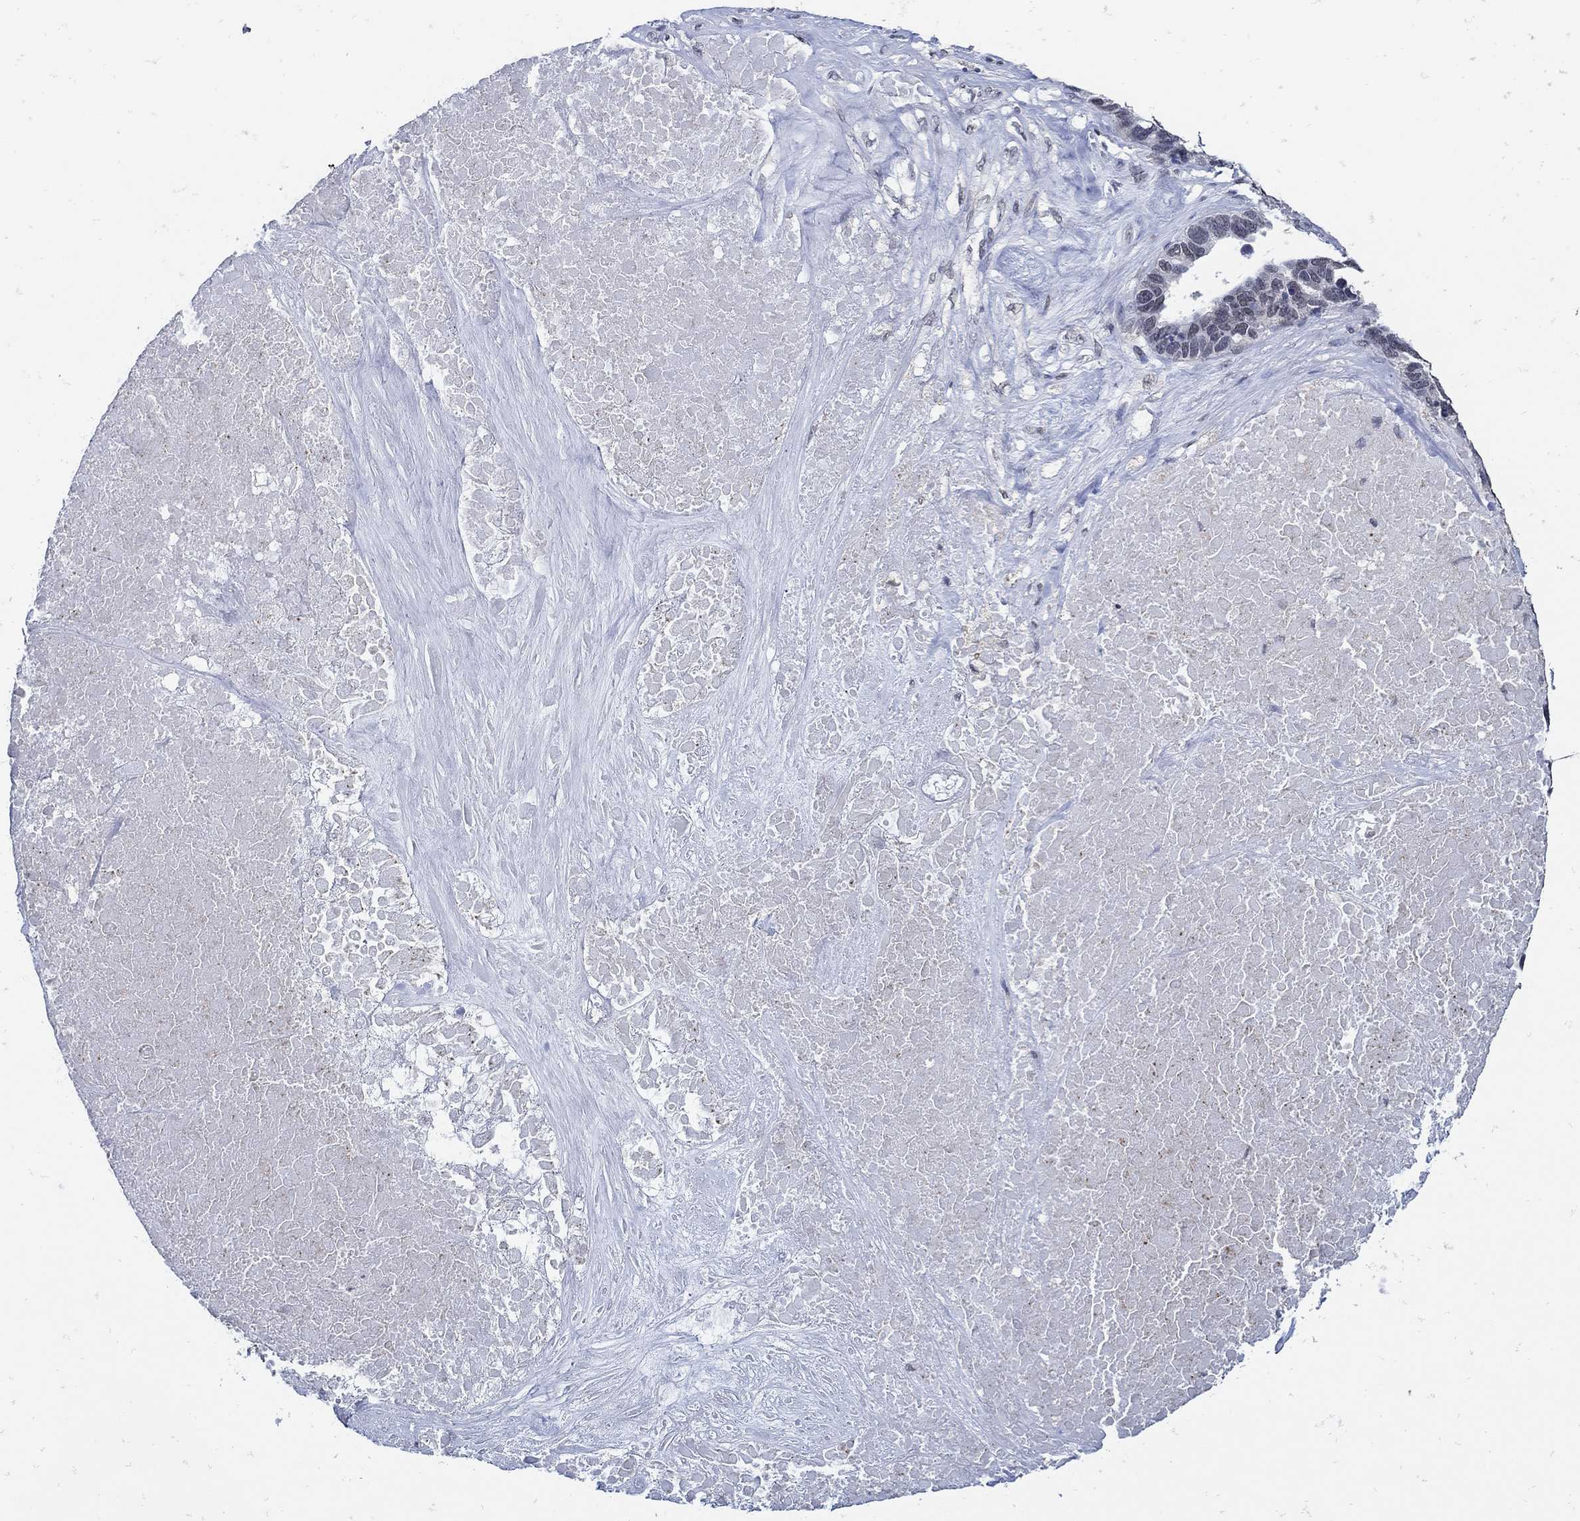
{"staining": {"intensity": "negative", "quantity": "none", "location": "none"}, "tissue": "ovarian cancer", "cell_type": "Tumor cells", "image_type": "cancer", "snomed": [{"axis": "morphology", "description": "Cystadenocarcinoma, serous, NOS"}, {"axis": "topography", "description": "Ovary"}], "caption": "DAB (3,3'-diaminobenzidine) immunohistochemical staining of human ovarian cancer exhibits no significant expression in tumor cells.", "gene": "KCNN3", "patient": {"sex": "female", "age": 54}}